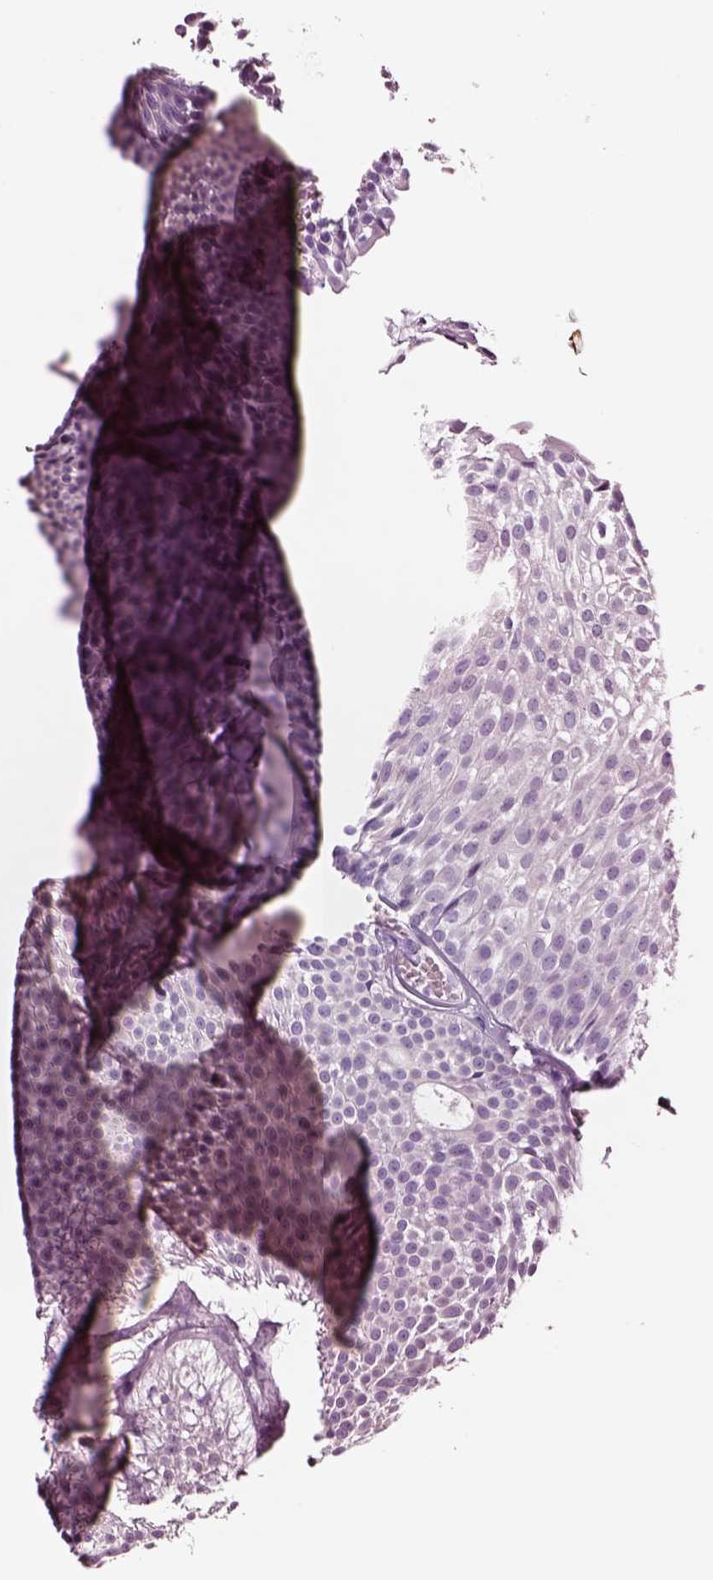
{"staining": {"intensity": "negative", "quantity": "none", "location": "none"}, "tissue": "urothelial cancer", "cell_type": "Tumor cells", "image_type": "cancer", "snomed": [{"axis": "morphology", "description": "Urothelial carcinoma, Low grade"}, {"axis": "topography", "description": "Urinary bladder"}], "caption": "Micrograph shows no protein positivity in tumor cells of low-grade urothelial carcinoma tissue. Nuclei are stained in blue.", "gene": "NMRK2", "patient": {"sex": "male", "age": 63}}